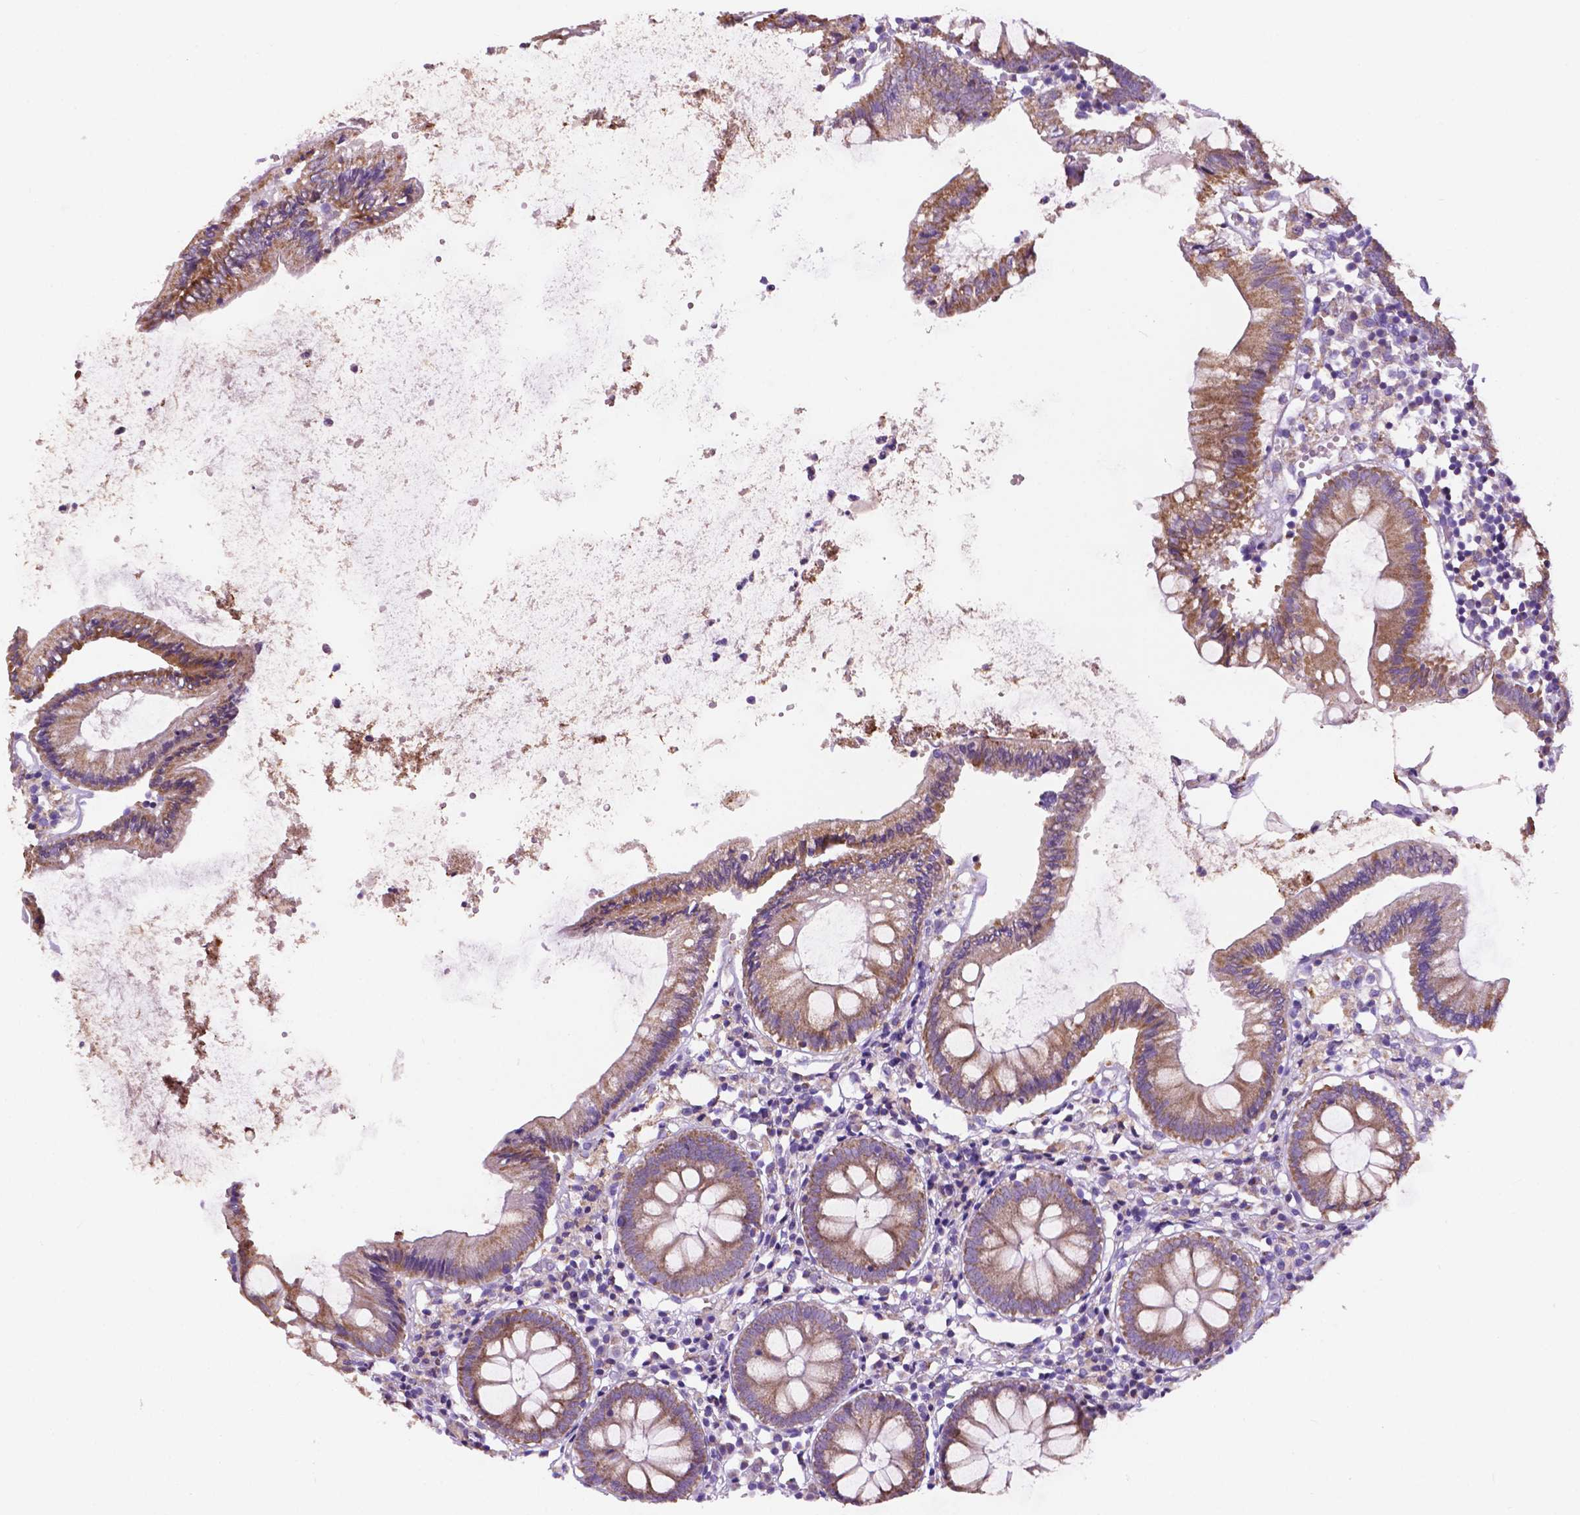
{"staining": {"intensity": "negative", "quantity": "none", "location": "none"}, "tissue": "colon", "cell_type": "Endothelial cells", "image_type": "normal", "snomed": [{"axis": "morphology", "description": "Normal tissue, NOS"}, {"axis": "morphology", "description": "Adenocarcinoma, NOS"}, {"axis": "topography", "description": "Colon"}], "caption": "DAB immunohistochemical staining of benign human colon exhibits no significant positivity in endothelial cells.", "gene": "TRPV5", "patient": {"sex": "male", "age": 83}}